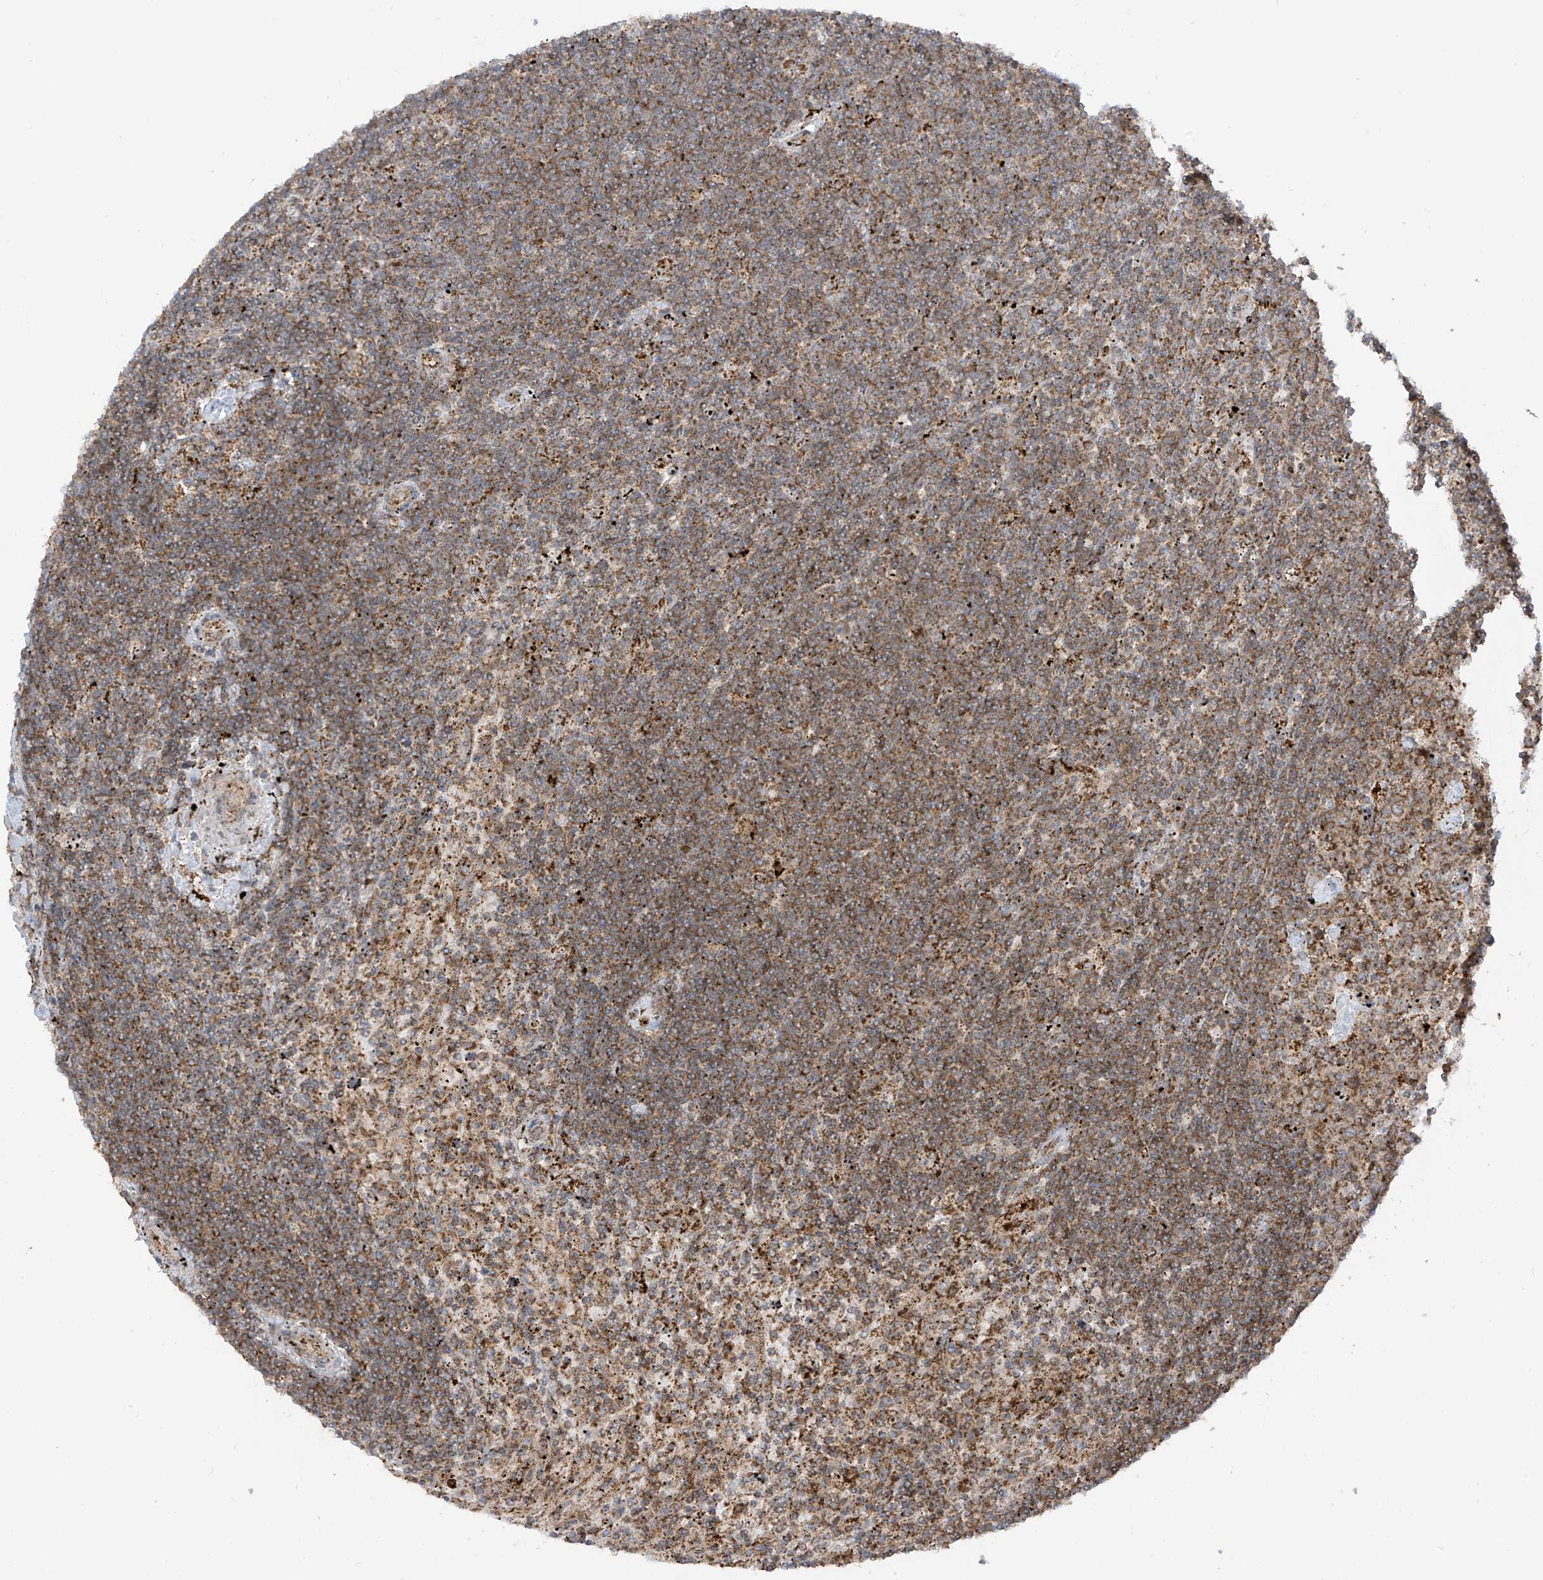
{"staining": {"intensity": "moderate", "quantity": ">75%", "location": "cytoplasmic/membranous"}, "tissue": "lymphoma", "cell_type": "Tumor cells", "image_type": "cancer", "snomed": [{"axis": "morphology", "description": "Malignant lymphoma, non-Hodgkin's type, Low grade"}, {"axis": "topography", "description": "Spleen"}], "caption": "A photomicrograph of malignant lymphoma, non-Hodgkin's type (low-grade) stained for a protein reveals moderate cytoplasmic/membranous brown staining in tumor cells.", "gene": "REPS1", "patient": {"sex": "male", "age": 76}}